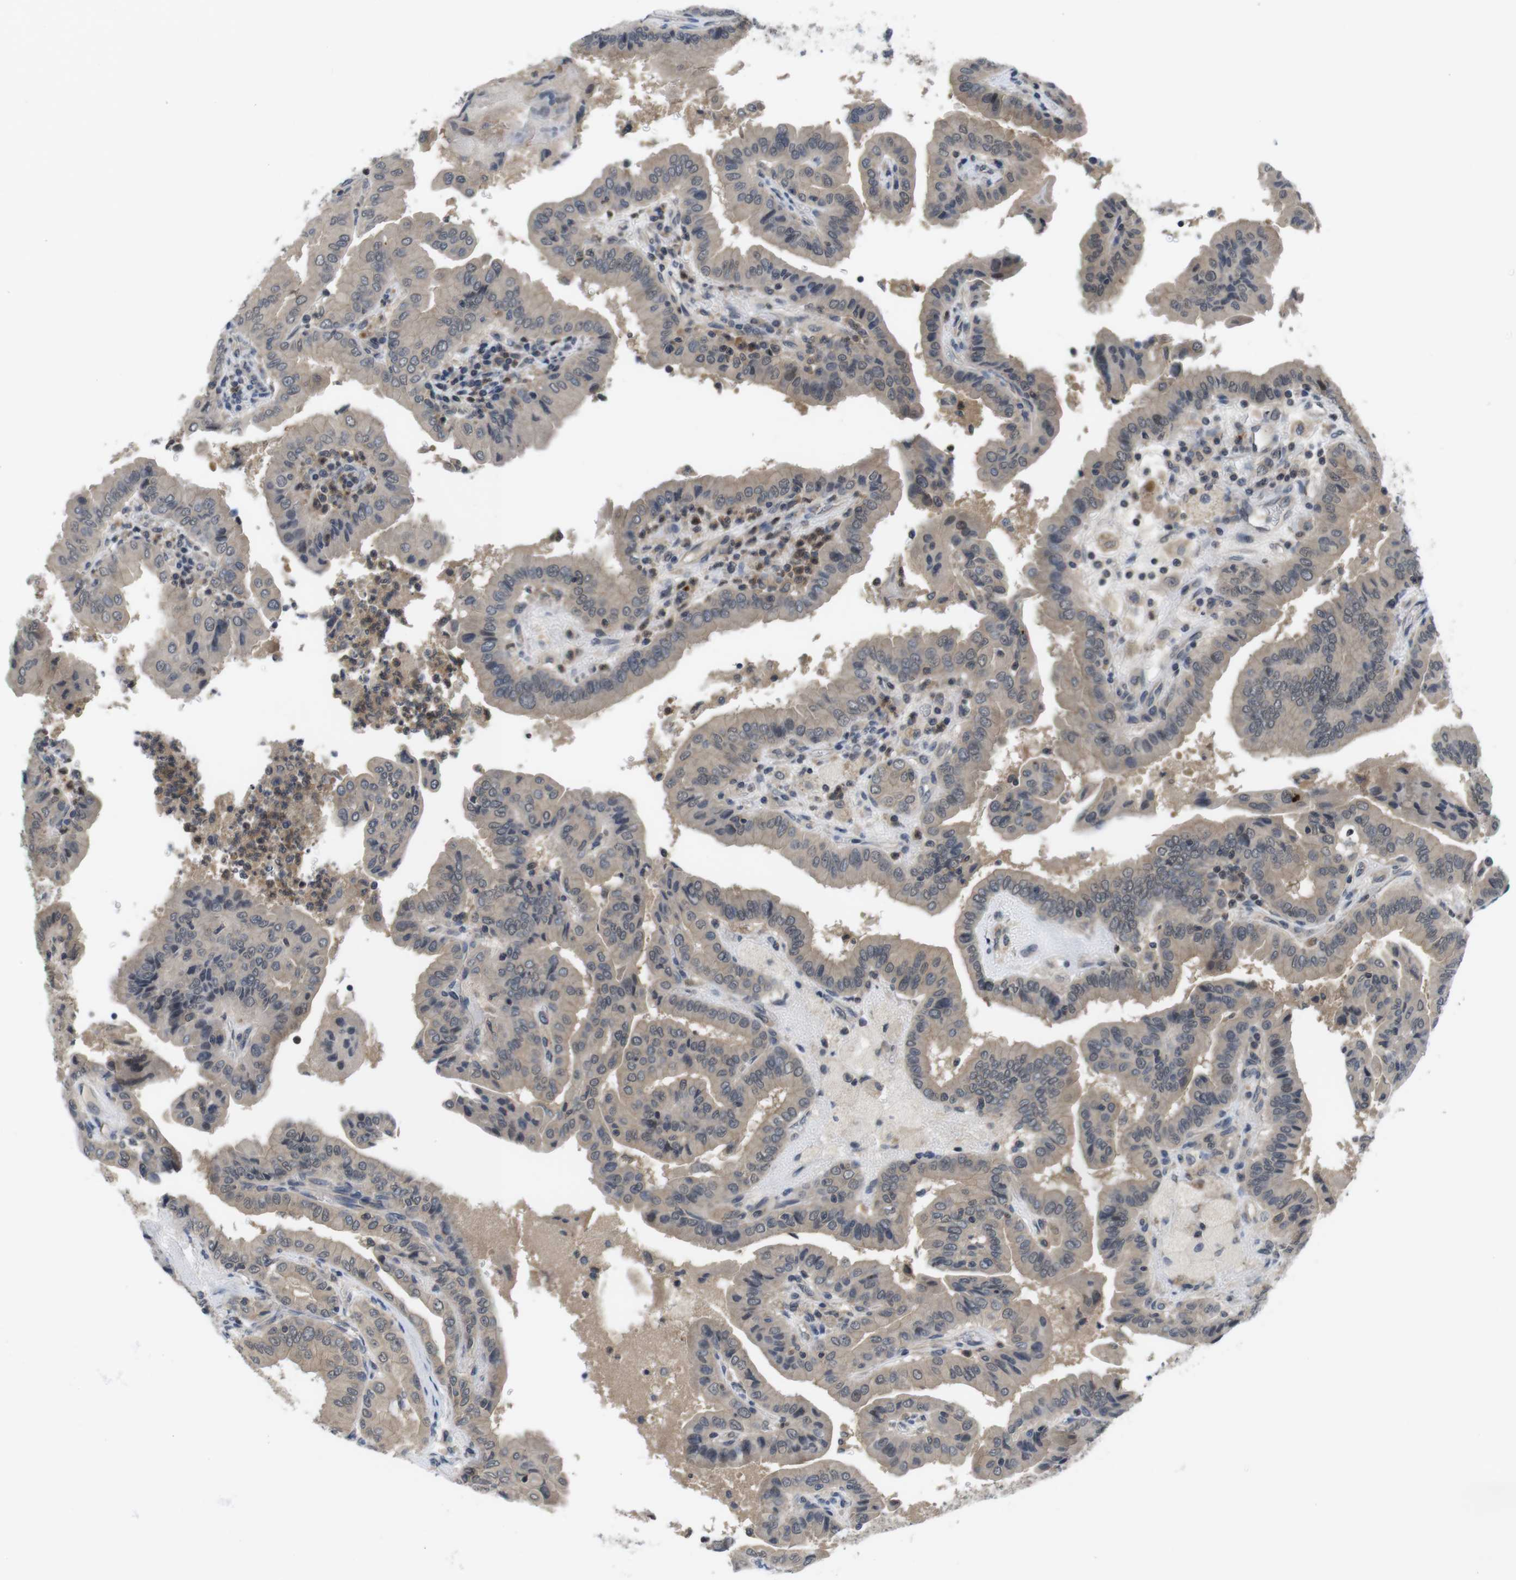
{"staining": {"intensity": "weak", "quantity": ">75%", "location": "cytoplasmic/membranous"}, "tissue": "thyroid cancer", "cell_type": "Tumor cells", "image_type": "cancer", "snomed": [{"axis": "morphology", "description": "Papillary adenocarcinoma, NOS"}, {"axis": "topography", "description": "Thyroid gland"}], "caption": "Tumor cells display weak cytoplasmic/membranous positivity in approximately >75% of cells in papillary adenocarcinoma (thyroid).", "gene": "FADD", "patient": {"sex": "male", "age": 33}}